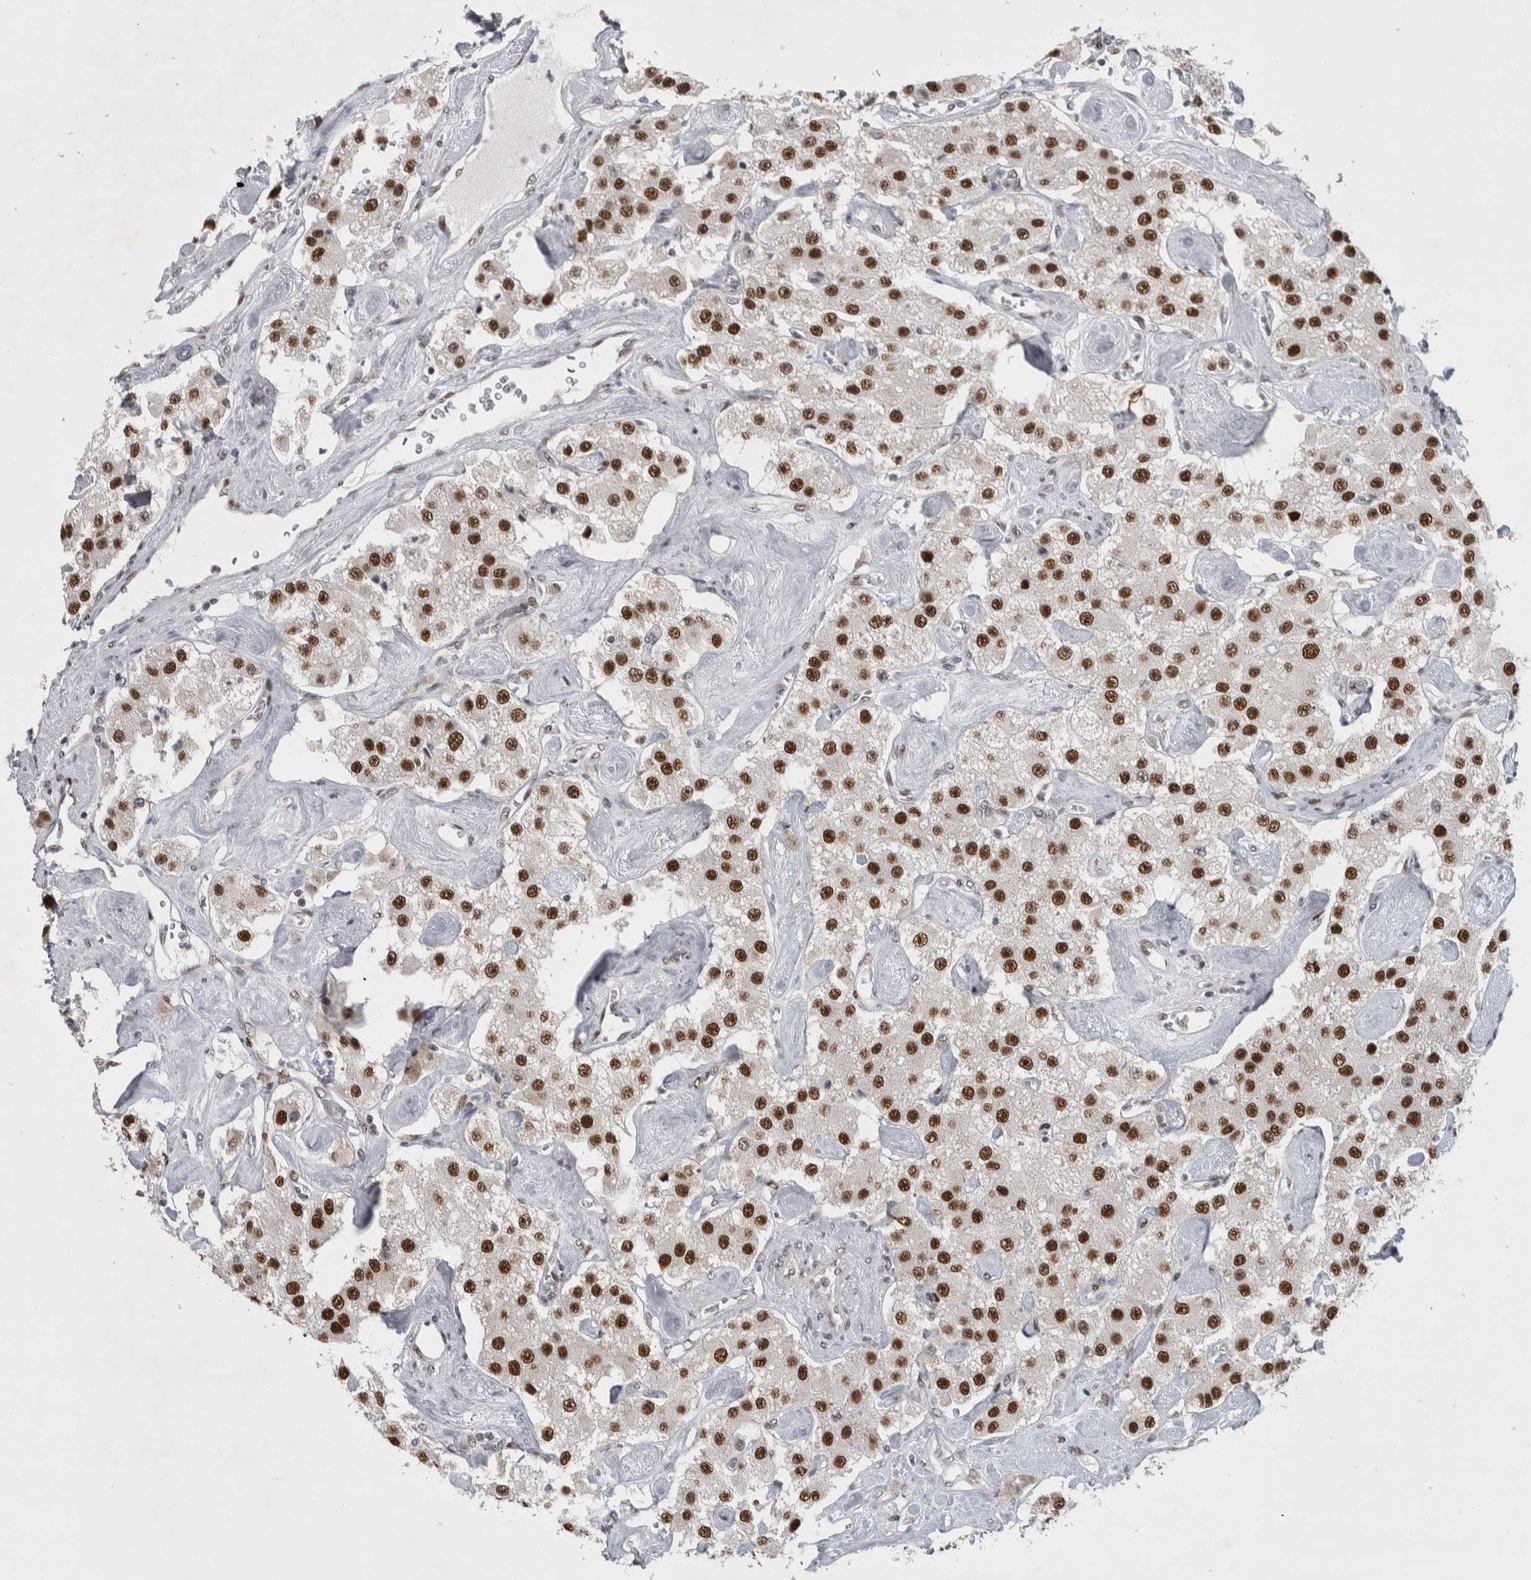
{"staining": {"intensity": "strong", "quantity": ">75%", "location": "nuclear"}, "tissue": "carcinoid", "cell_type": "Tumor cells", "image_type": "cancer", "snomed": [{"axis": "morphology", "description": "Carcinoid, malignant, NOS"}, {"axis": "topography", "description": "Pancreas"}], "caption": "Immunohistochemistry (IHC) photomicrograph of carcinoid stained for a protein (brown), which exhibits high levels of strong nuclear positivity in about >75% of tumor cells.", "gene": "HEXIM2", "patient": {"sex": "male", "age": 41}}